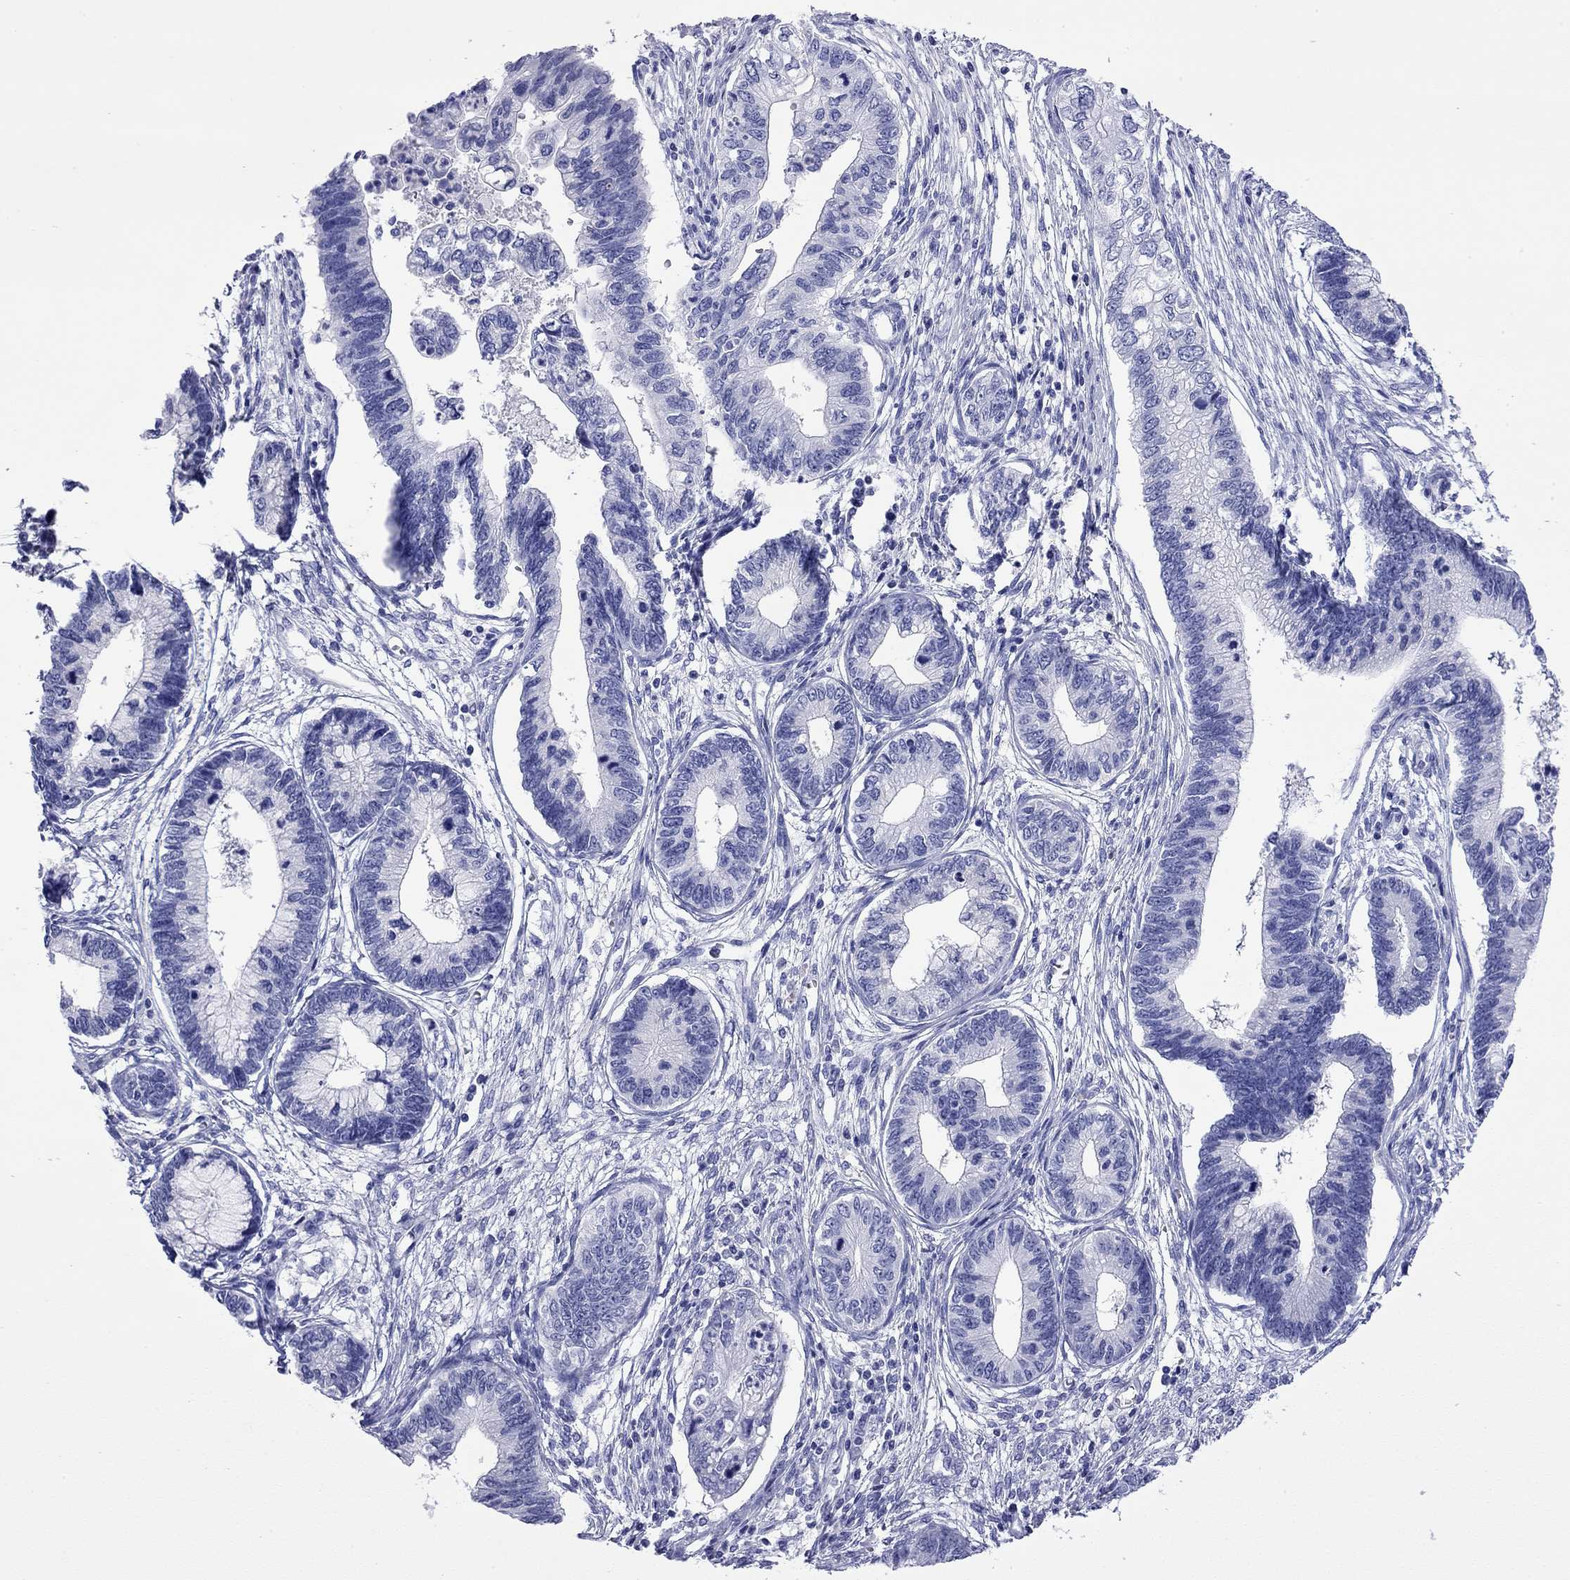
{"staining": {"intensity": "negative", "quantity": "none", "location": "none"}, "tissue": "cervical cancer", "cell_type": "Tumor cells", "image_type": "cancer", "snomed": [{"axis": "morphology", "description": "Adenocarcinoma, NOS"}, {"axis": "topography", "description": "Cervix"}], "caption": "Tumor cells show no significant protein staining in cervical adenocarcinoma.", "gene": "FIGLA", "patient": {"sex": "female", "age": 44}}